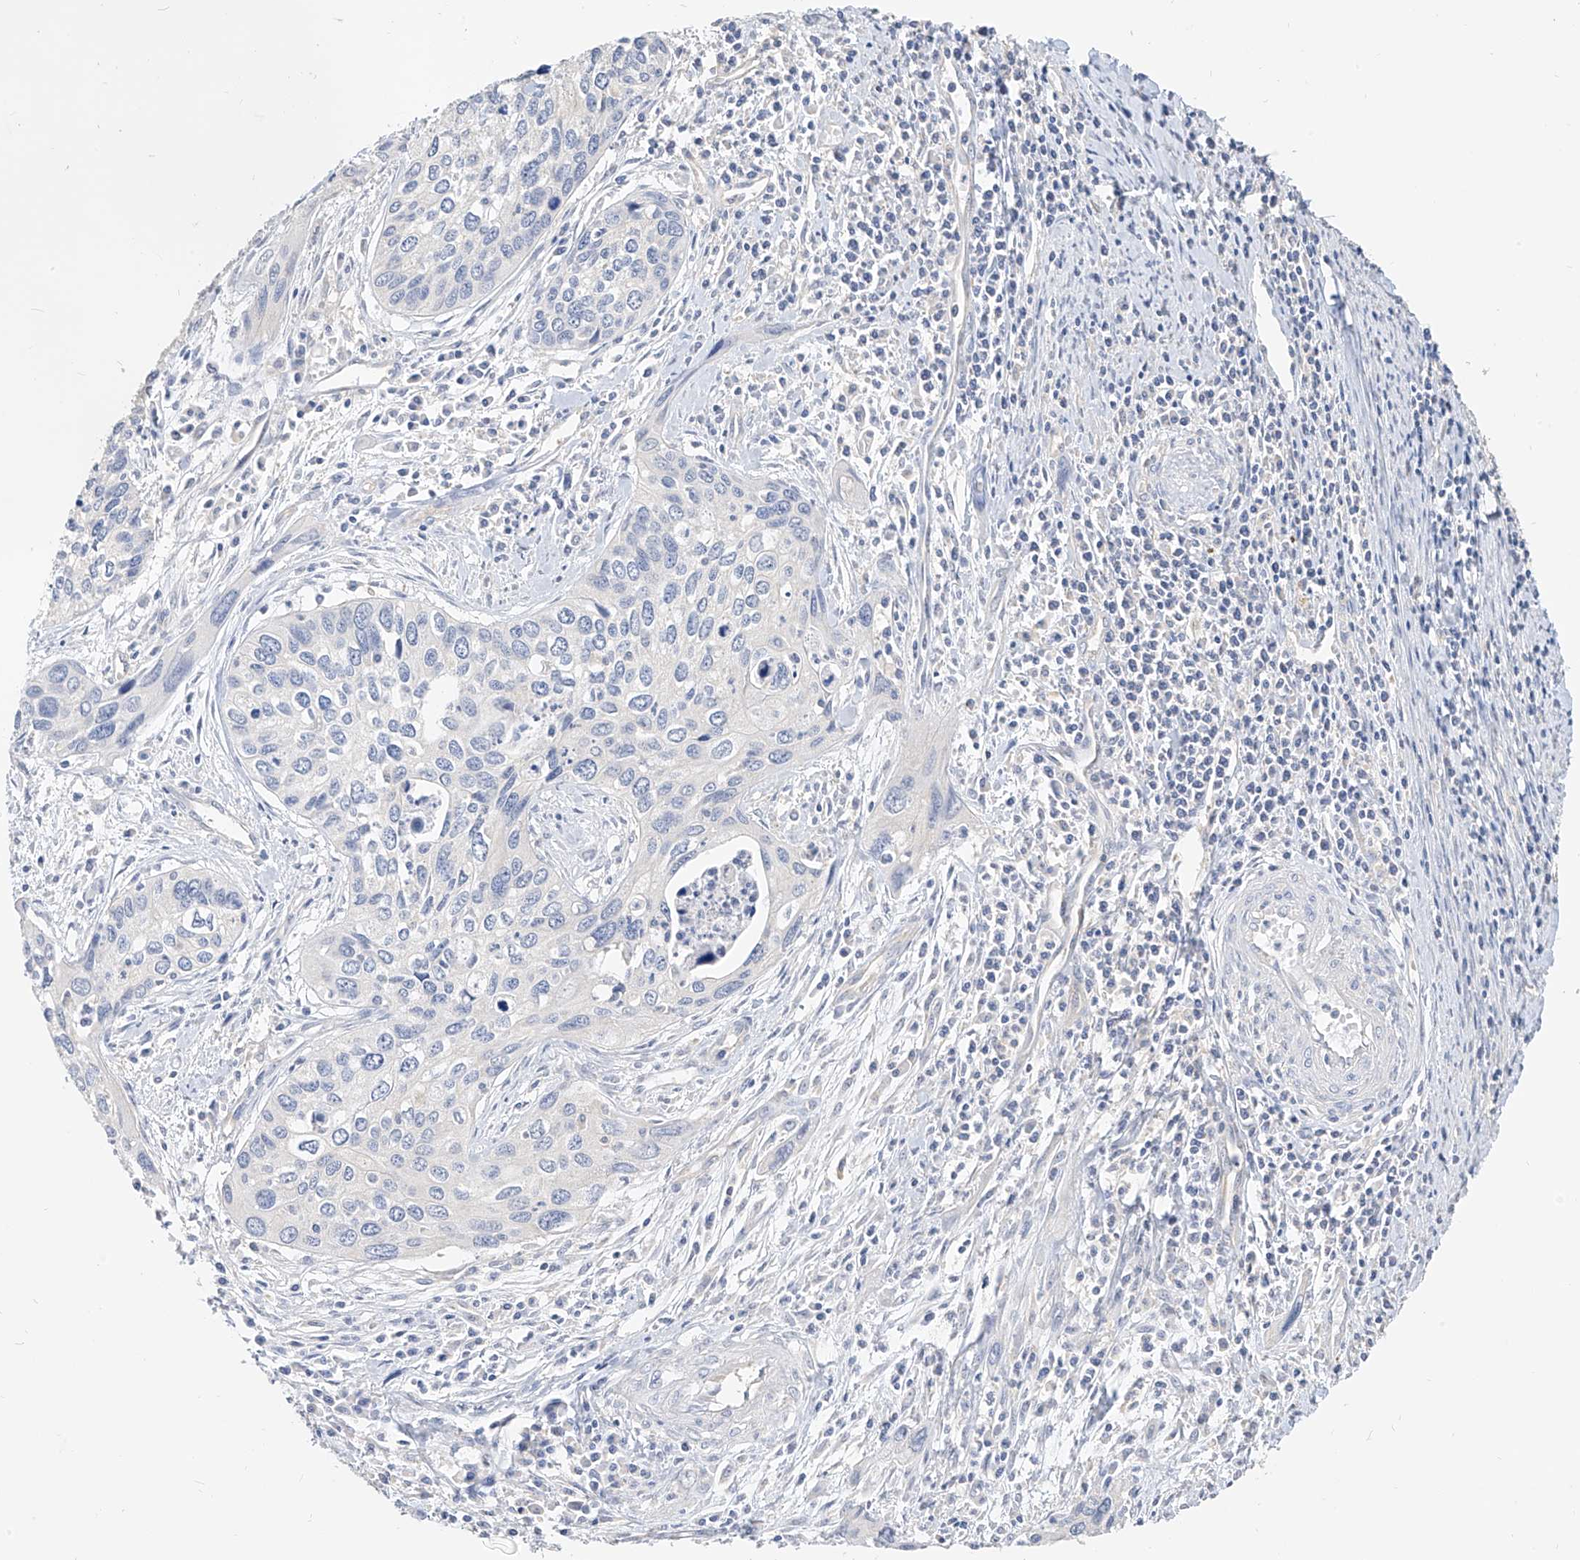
{"staining": {"intensity": "negative", "quantity": "none", "location": "none"}, "tissue": "cervical cancer", "cell_type": "Tumor cells", "image_type": "cancer", "snomed": [{"axis": "morphology", "description": "Squamous cell carcinoma, NOS"}, {"axis": "topography", "description": "Cervix"}], "caption": "Immunohistochemistry (IHC) micrograph of neoplastic tissue: human cervical squamous cell carcinoma stained with DAB (3,3'-diaminobenzidine) displays no significant protein positivity in tumor cells.", "gene": "ZZEF1", "patient": {"sex": "female", "age": 55}}